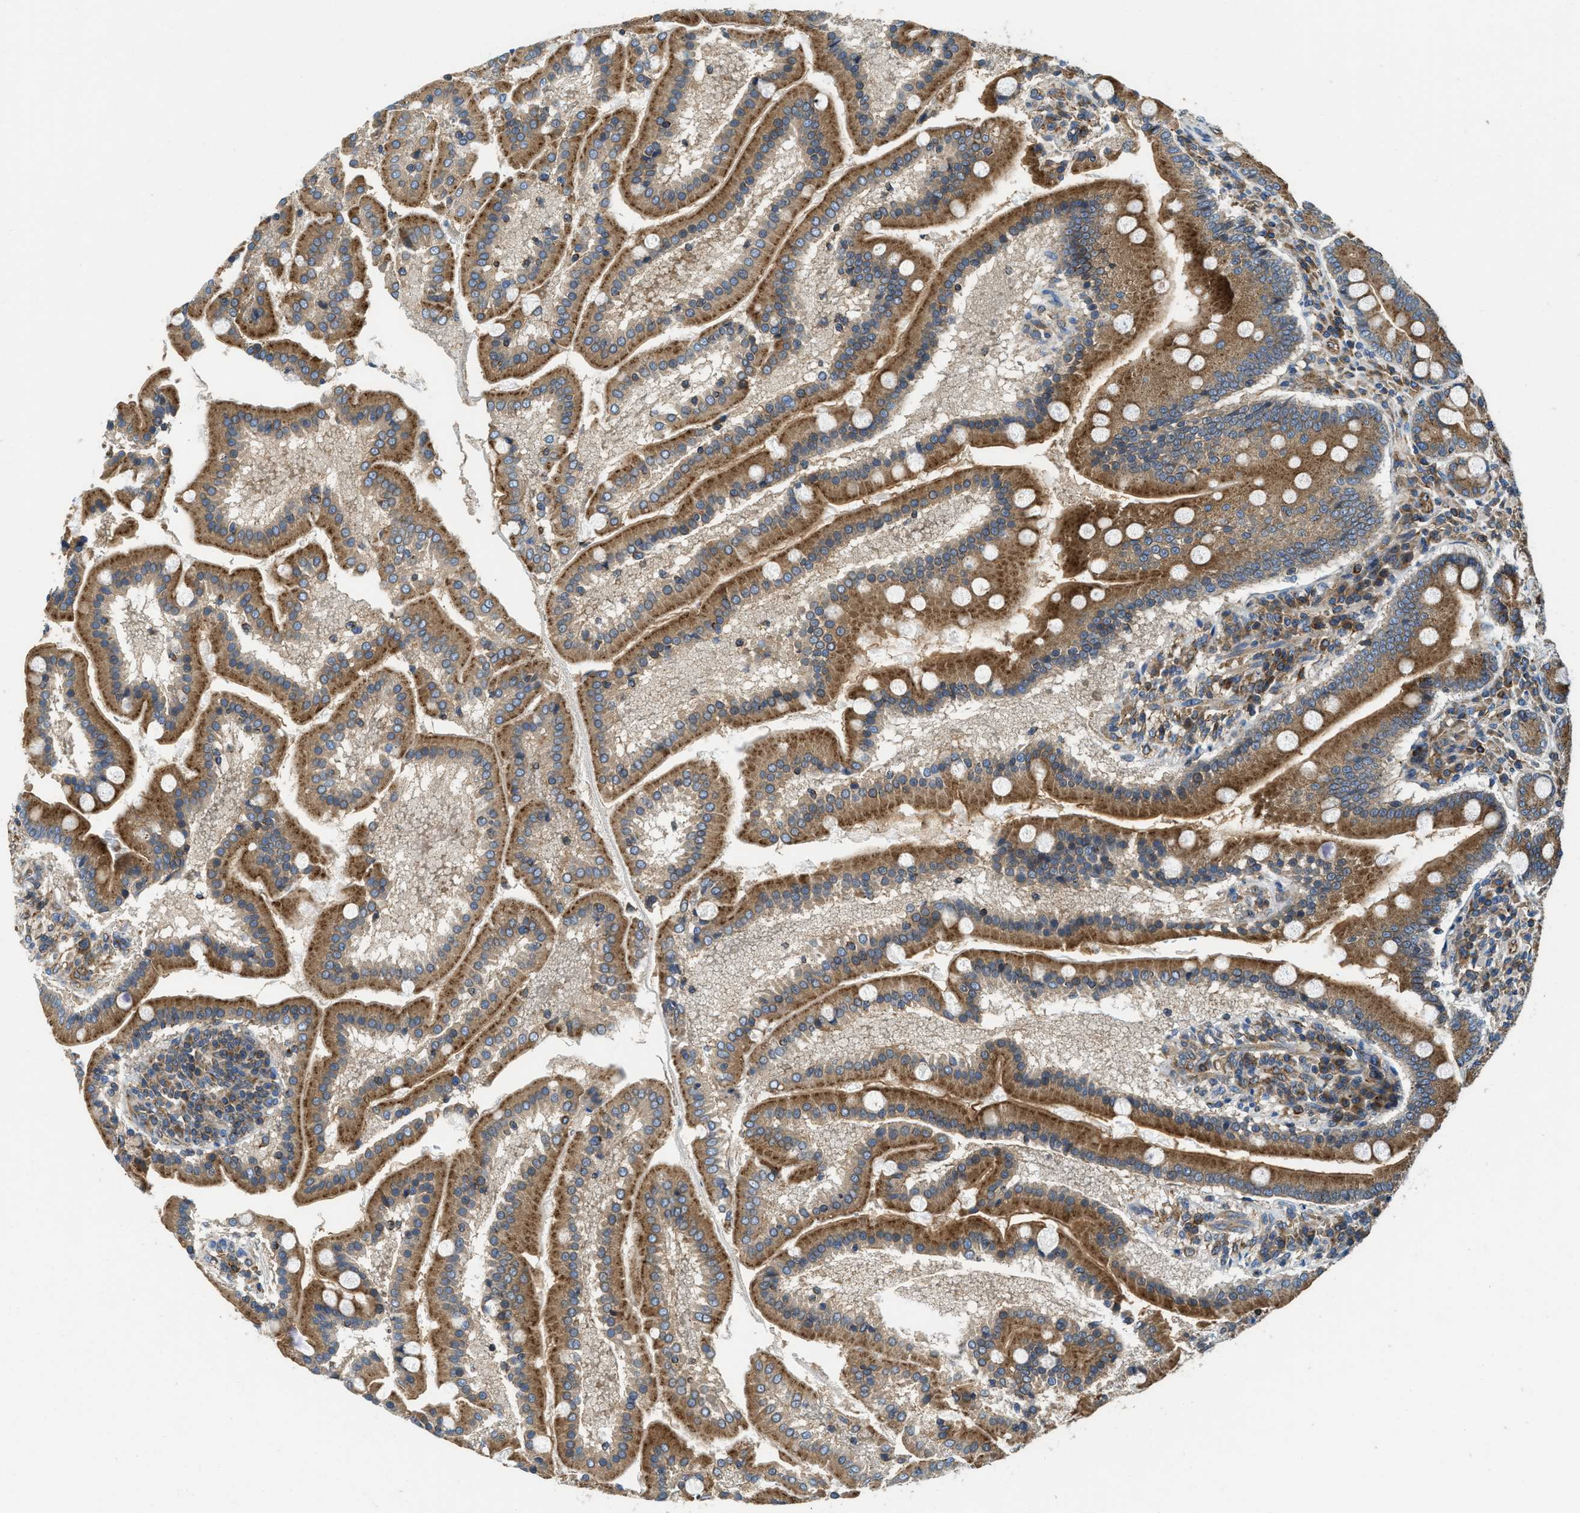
{"staining": {"intensity": "strong", "quantity": ">75%", "location": "cytoplasmic/membranous"}, "tissue": "duodenum", "cell_type": "Glandular cells", "image_type": "normal", "snomed": [{"axis": "morphology", "description": "Normal tissue, NOS"}, {"axis": "topography", "description": "Duodenum"}], "caption": "Human duodenum stained for a protein (brown) reveals strong cytoplasmic/membranous positive expression in approximately >75% of glandular cells.", "gene": "HSD17B12", "patient": {"sex": "male", "age": 50}}